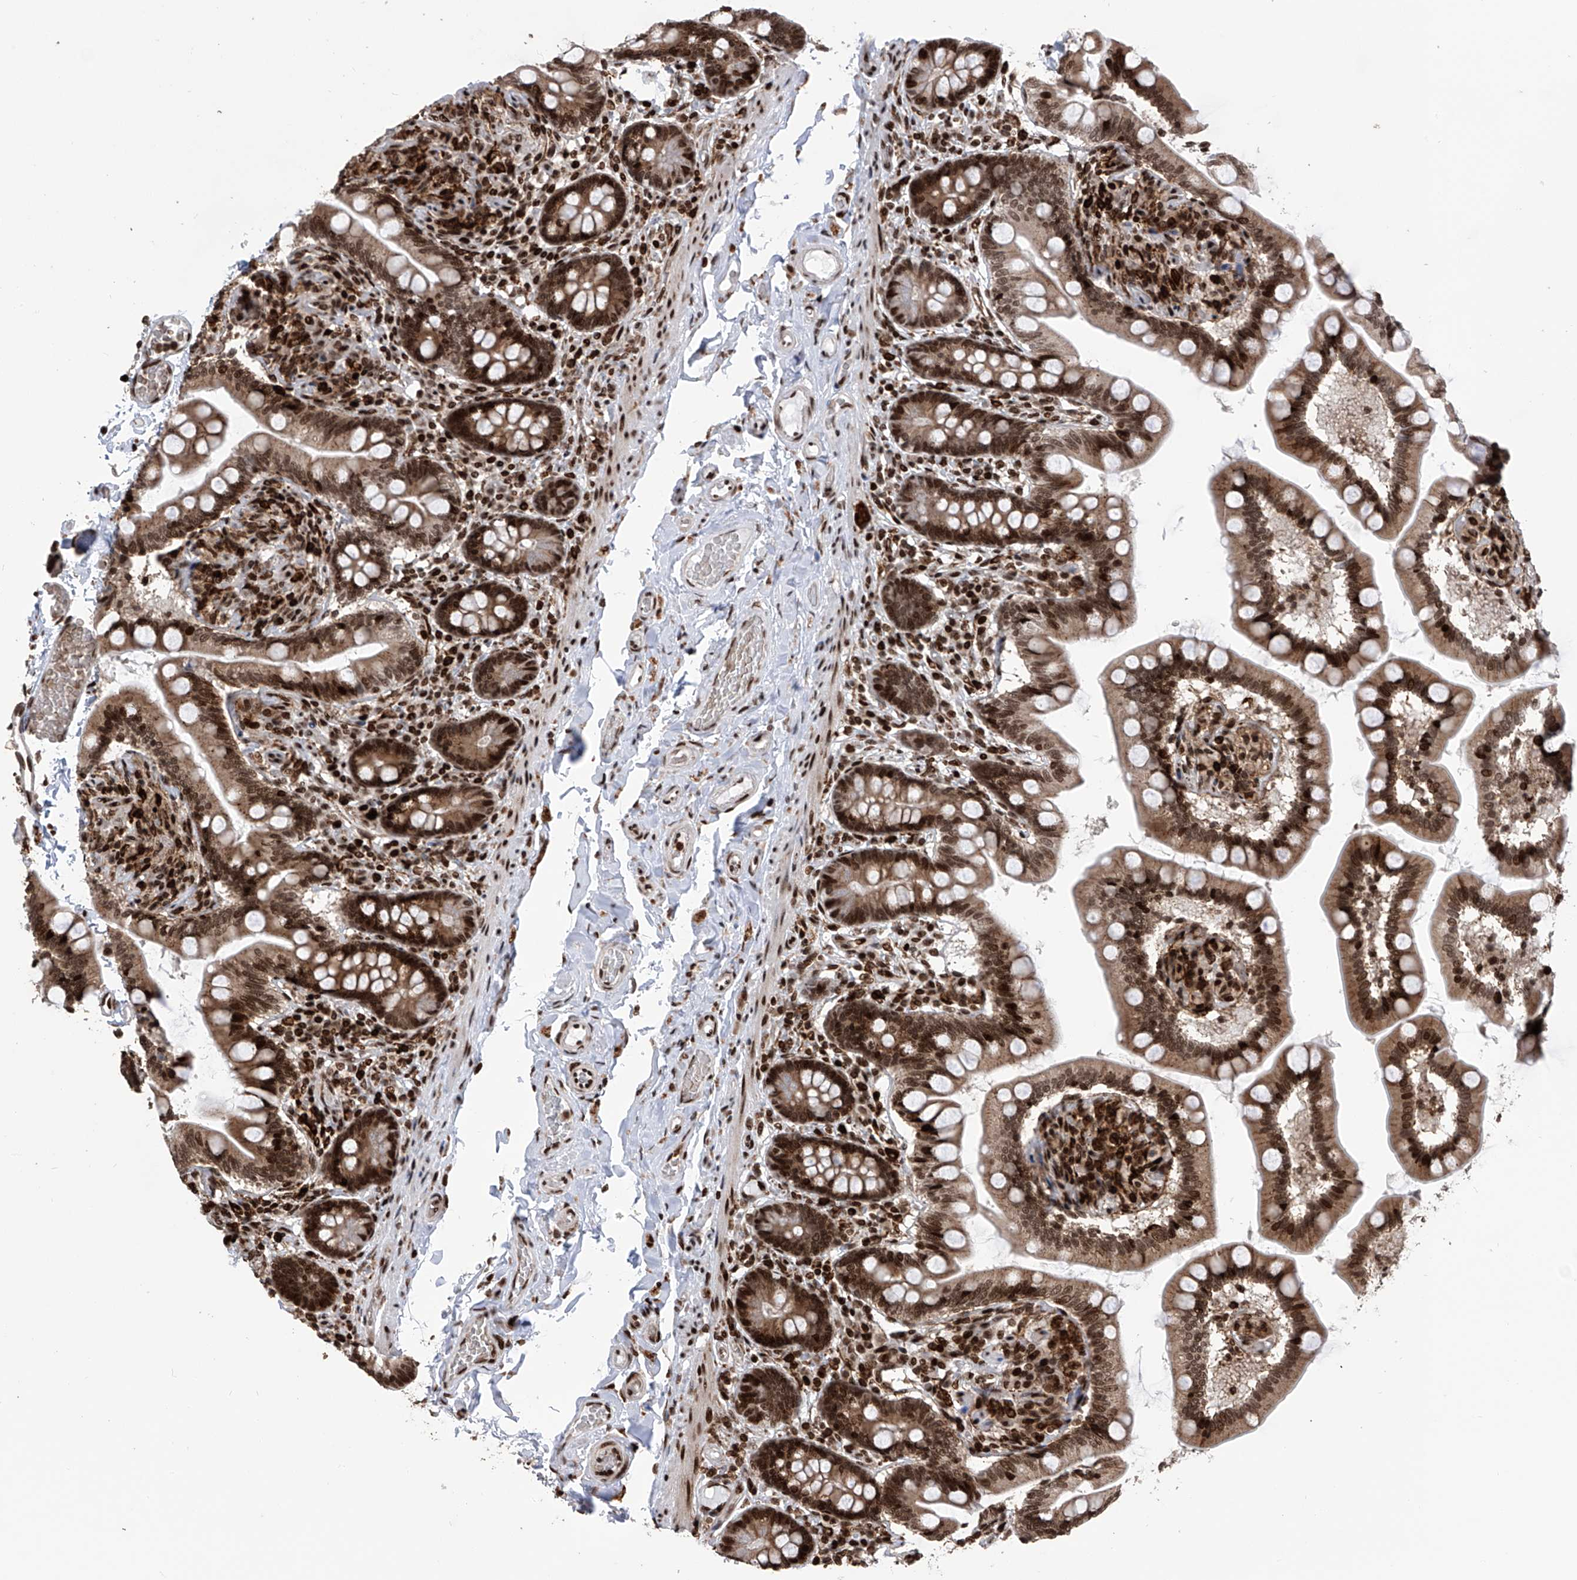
{"staining": {"intensity": "strong", "quantity": ">75%", "location": "cytoplasmic/membranous,nuclear"}, "tissue": "small intestine", "cell_type": "Glandular cells", "image_type": "normal", "snomed": [{"axis": "morphology", "description": "Normal tissue, NOS"}, {"axis": "topography", "description": "Small intestine"}], "caption": "Immunohistochemistry (DAB) staining of benign small intestine displays strong cytoplasmic/membranous,nuclear protein staining in about >75% of glandular cells.", "gene": "PAK1IP1", "patient": {"sex": "female", "age": 64}}